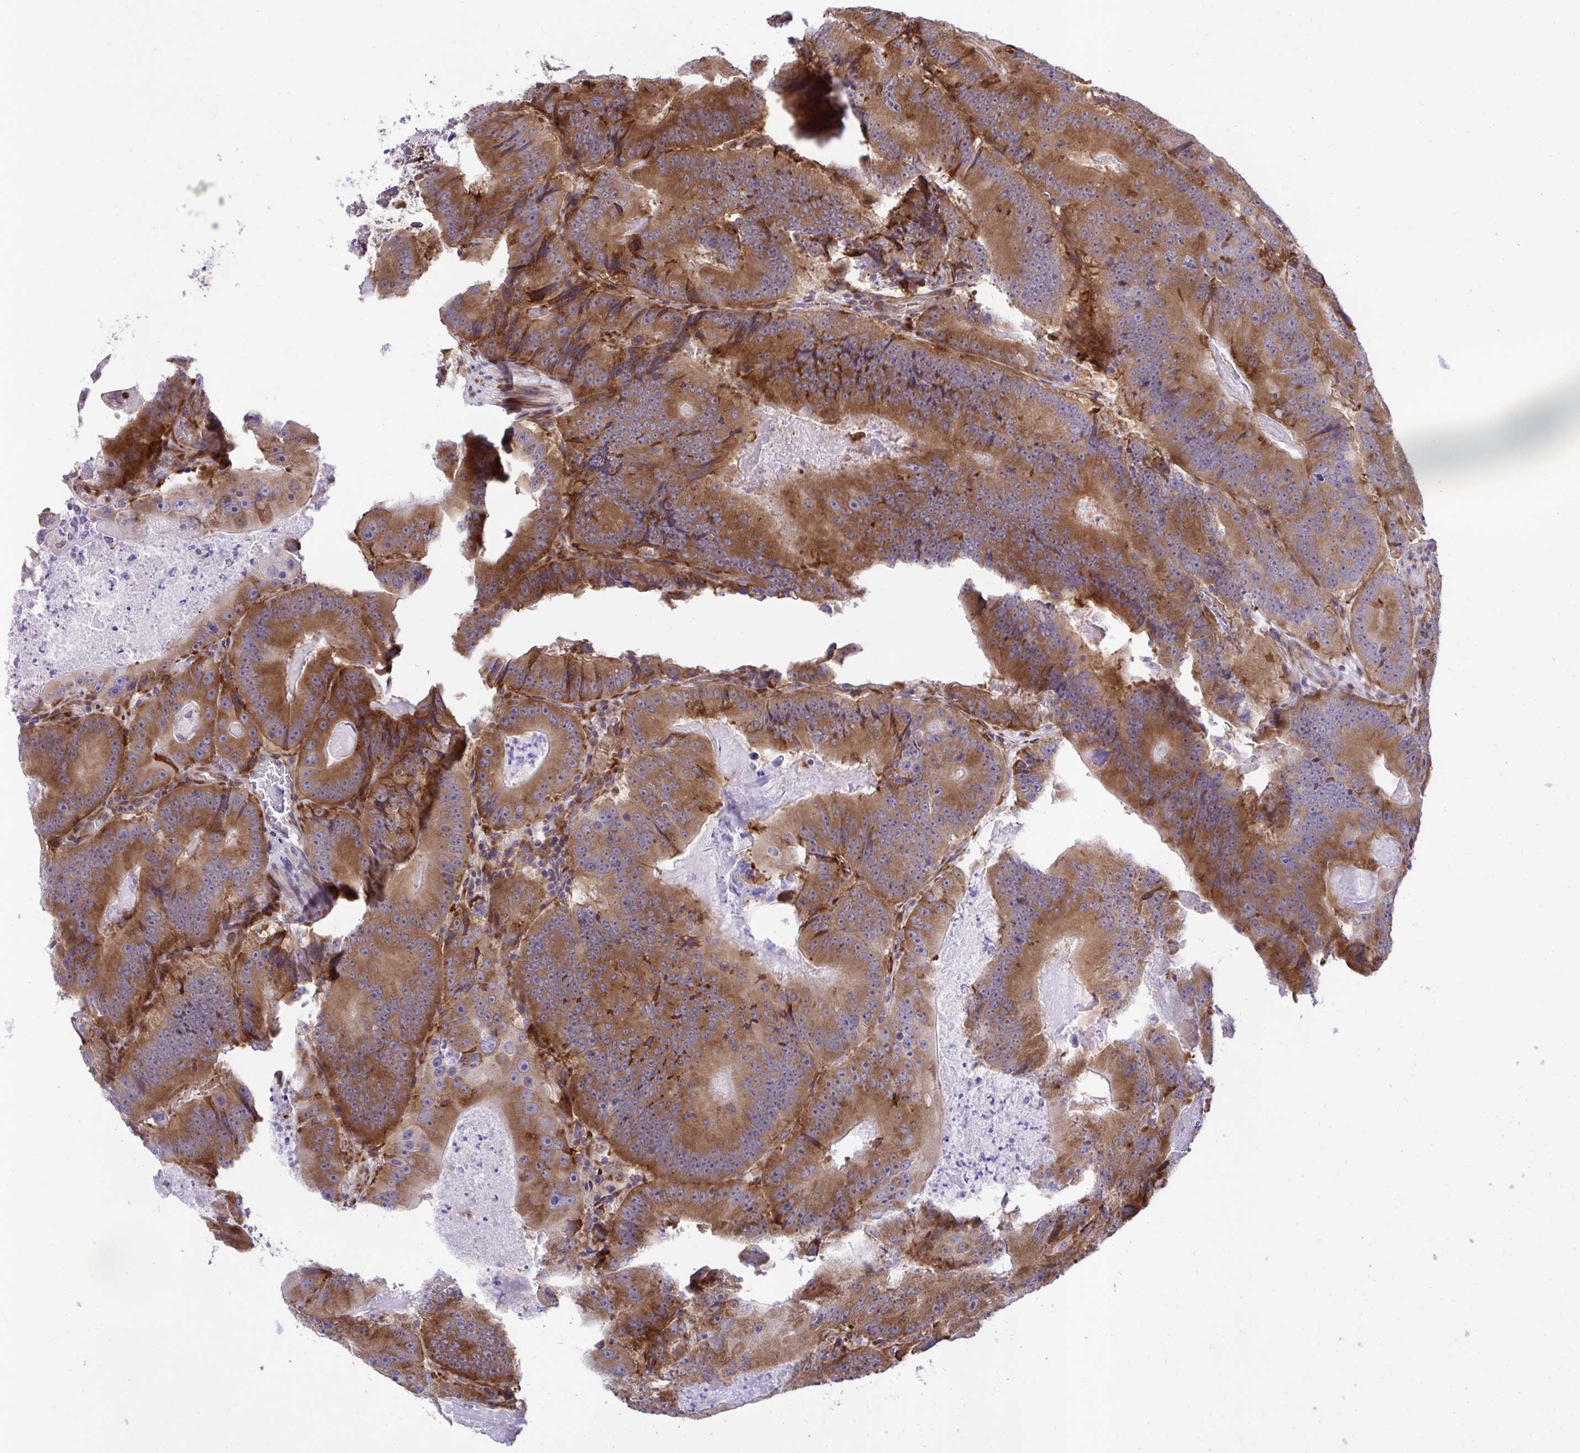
{"staining": {"intensity": "moderate", "quantity": ">75%", "location": "cytoplasmic/membranous"}, "tissue": "colorectal cancer", "cell_type": "Tumor cells", "image_type": "cancer", "snomed": [{"axis": "morphology", "description": "Adenocarcinoma, NOS"}, {"axis": "topography", "description": "Colon"}], "caption": "Colorectal cancer stained for a protein demonstrates moderate cytoplasmic/membranous positivity in tumor cells.", "gene": "RPS15", "patient": {"sex": "female", "age": 86}}